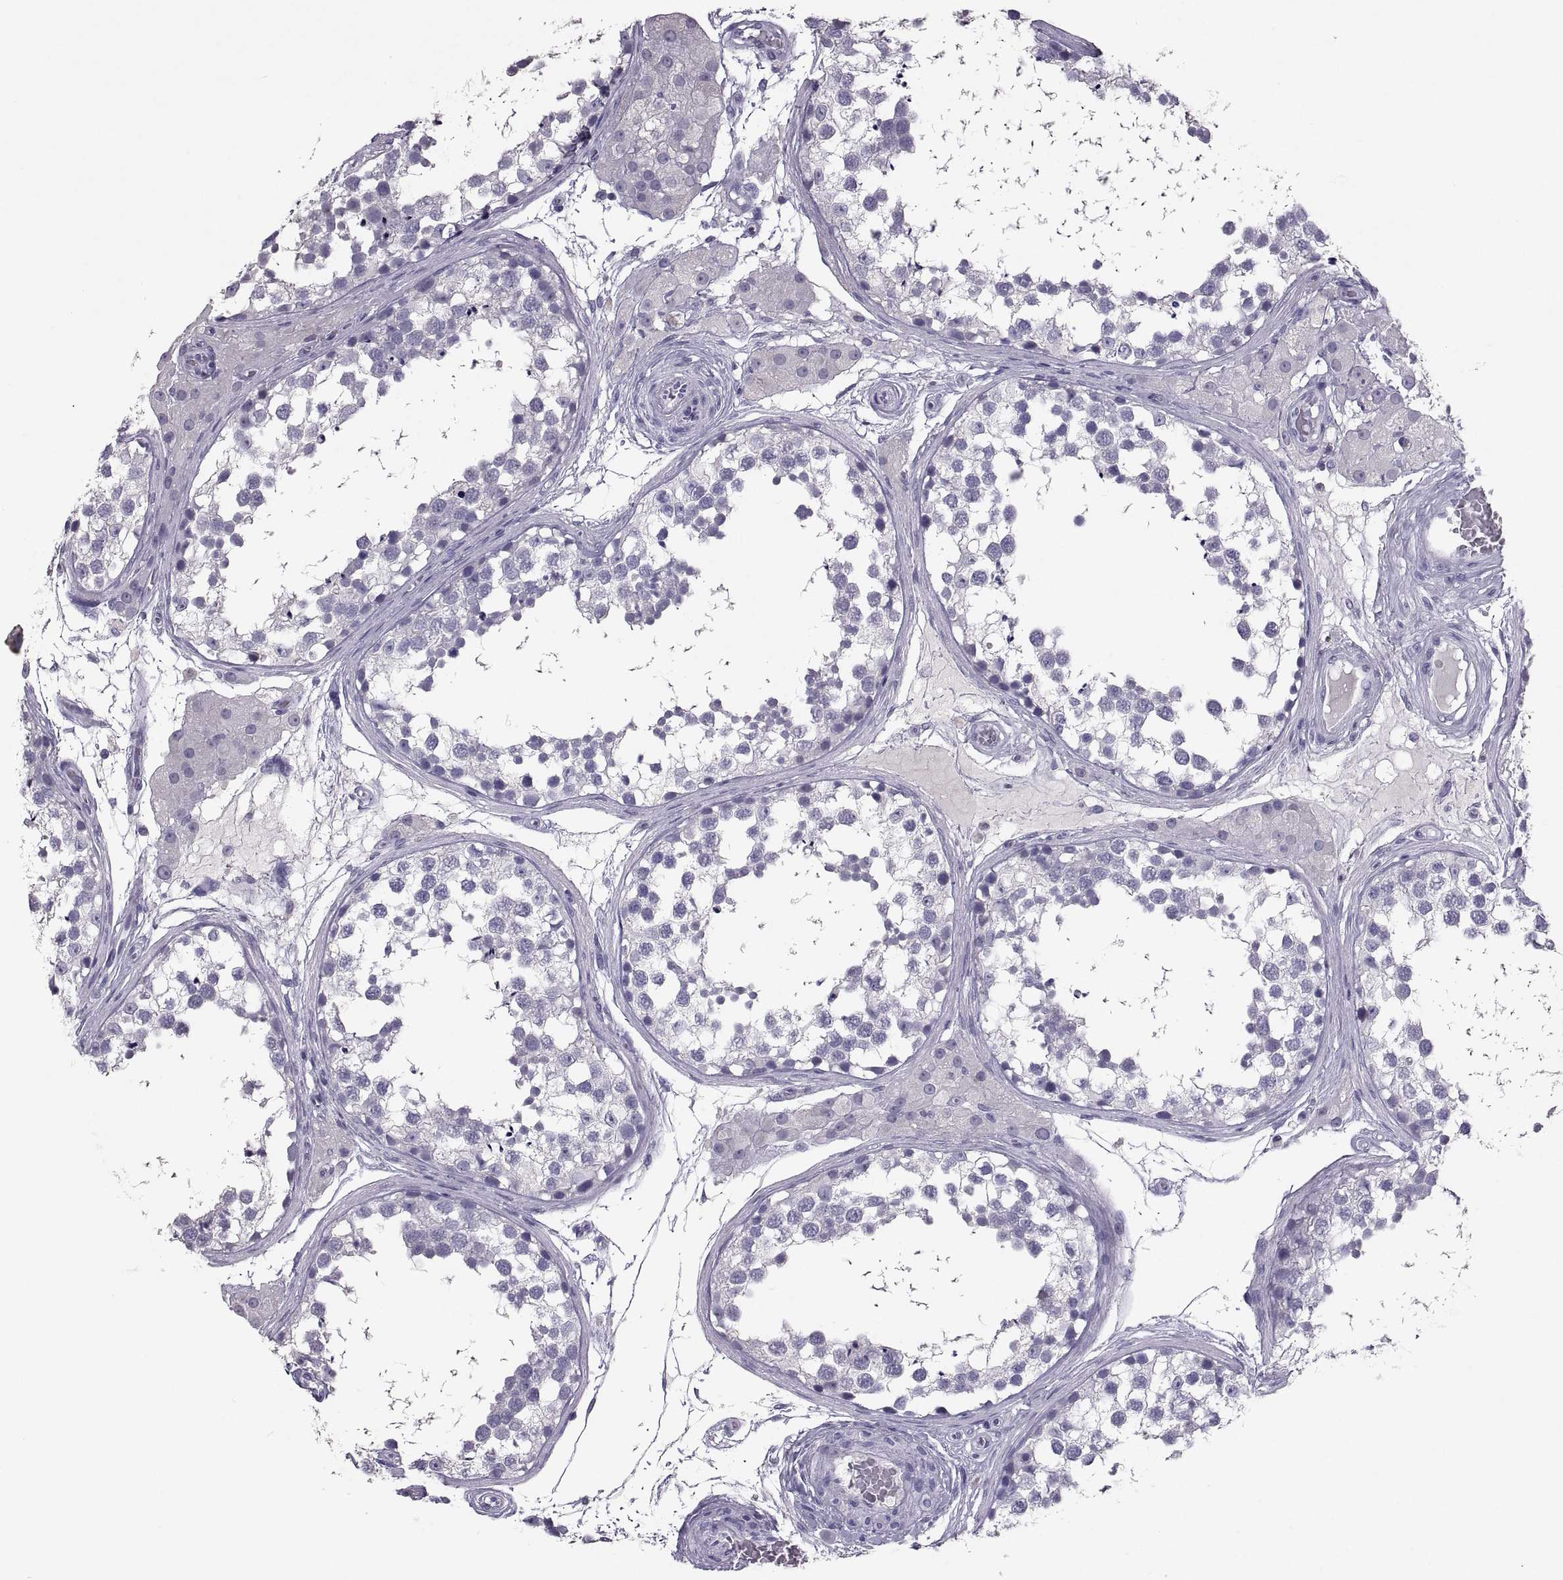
{"staining": {"intensity": "negative", "quantity": "none", "location": "none"}, "tissue": "testis", "cell_type": "Cells in seminiferous ducts", "image_type": "normal", "snomed": [{"axis": "morphology", "description": "Normal tissue, NOS"}, {"axis": "morphology", "description": "Seminoma, NOS"}, {"axis": "topography", "description": "Testis"}], "caption": "Benign testis was stained to show a protein in brown. There is no significant positivity in cells in seminiferous ducts. (Brightfield microscopy of DAB immunohistochemistry at high magnification).", "gene": "SOX21", "patient": {"sex": "male", "age": 65}}